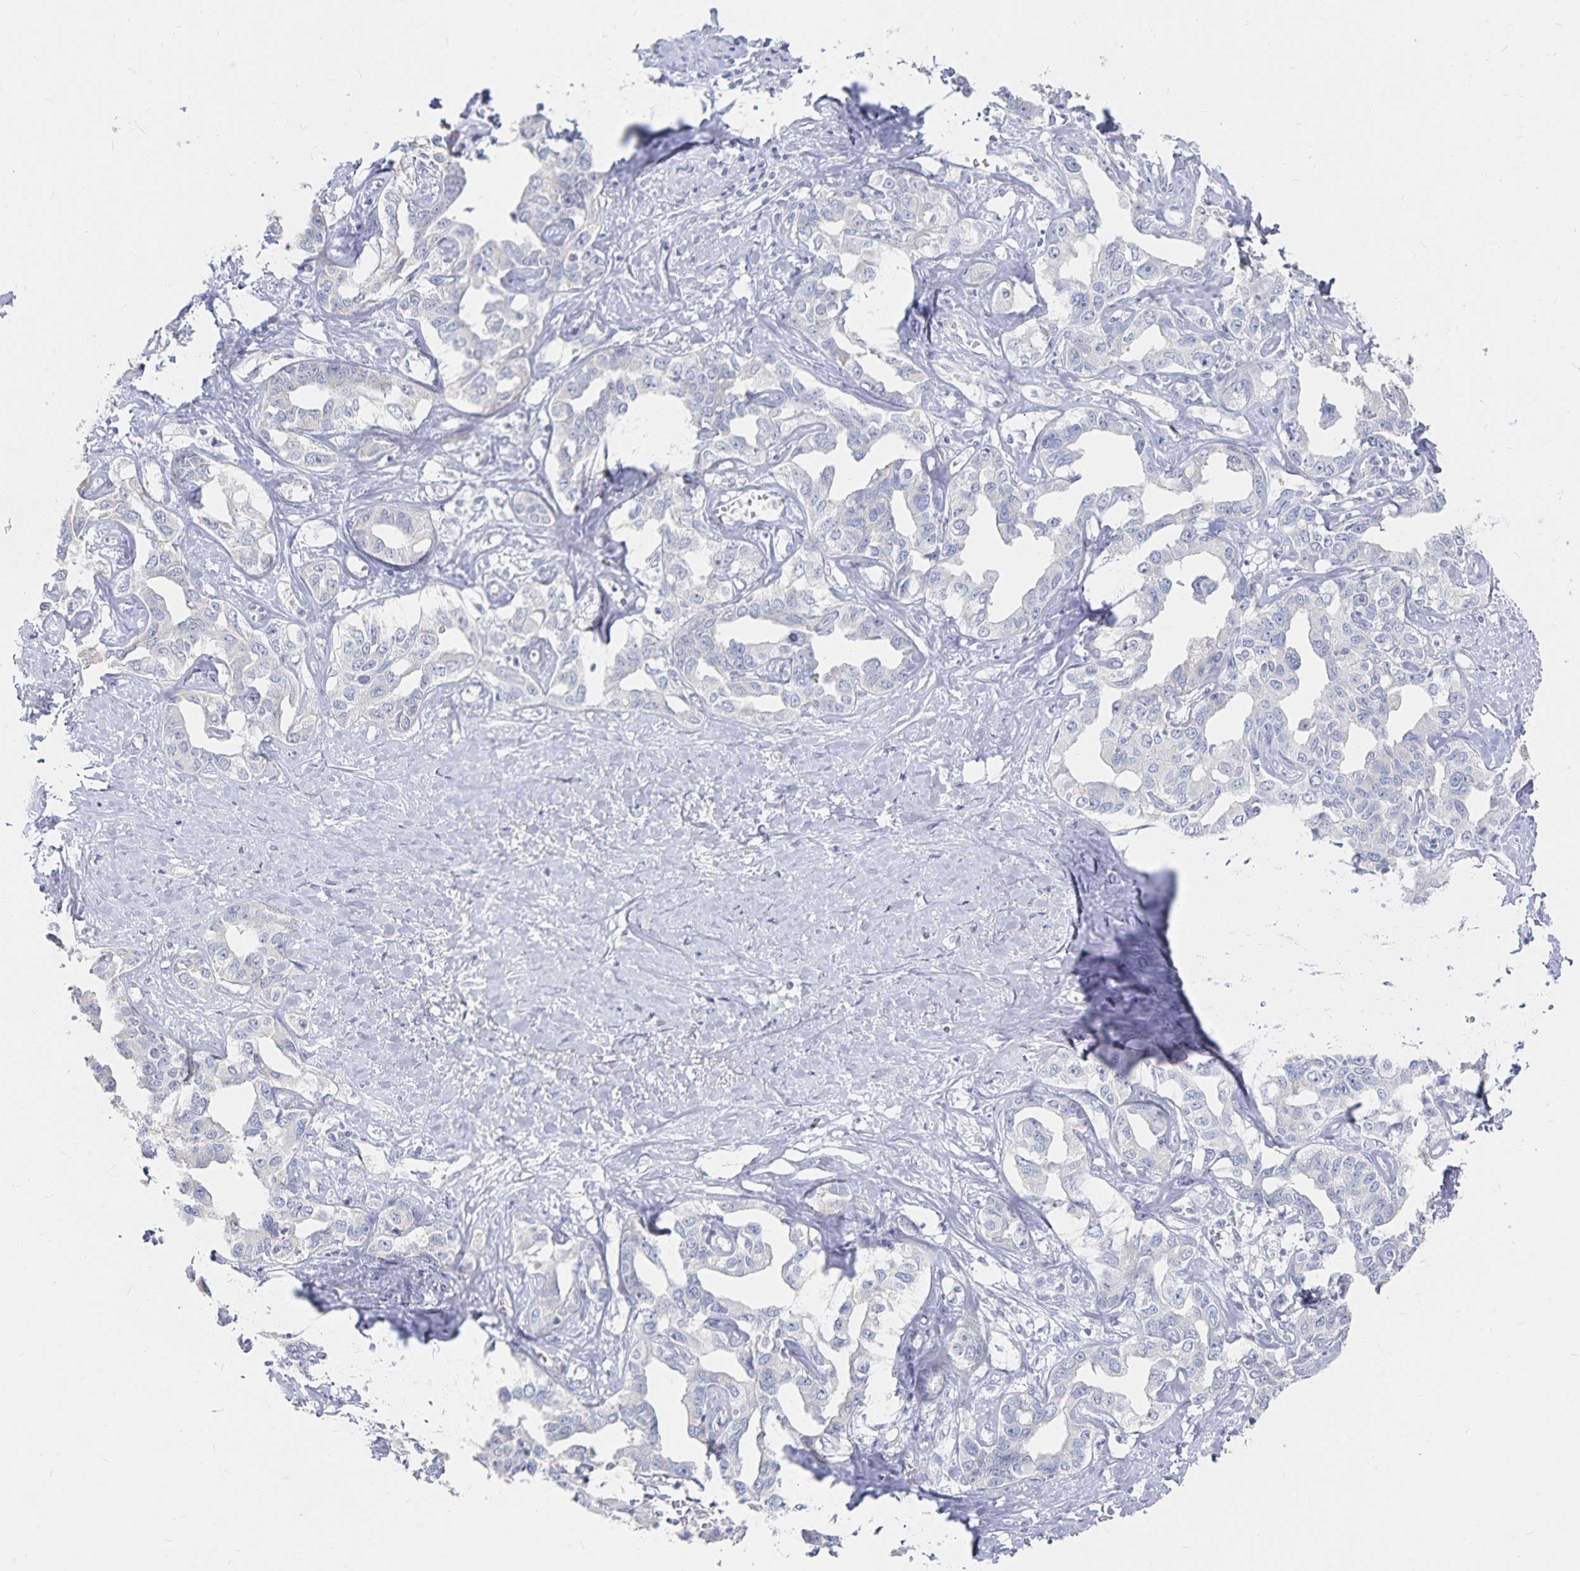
{"staining": {"intensity": "negative", "quantity": "none", "location": "none"}, "tissue": "liver cancer", "cell_type": "Tumor cells", "image_type": "cancer", "snomed": [{"axis": "morphology", "description": "Cholangiocarcinoma"}, {"axis": "topography", "description": "Liver"}], "caption": "Cholangiocarcinoma (liver) was stained to show a protein in brown. There is no significant expression in tumor cells.", "gene": "DNAH9", "patient": {"sex": "male", "age": 59}}